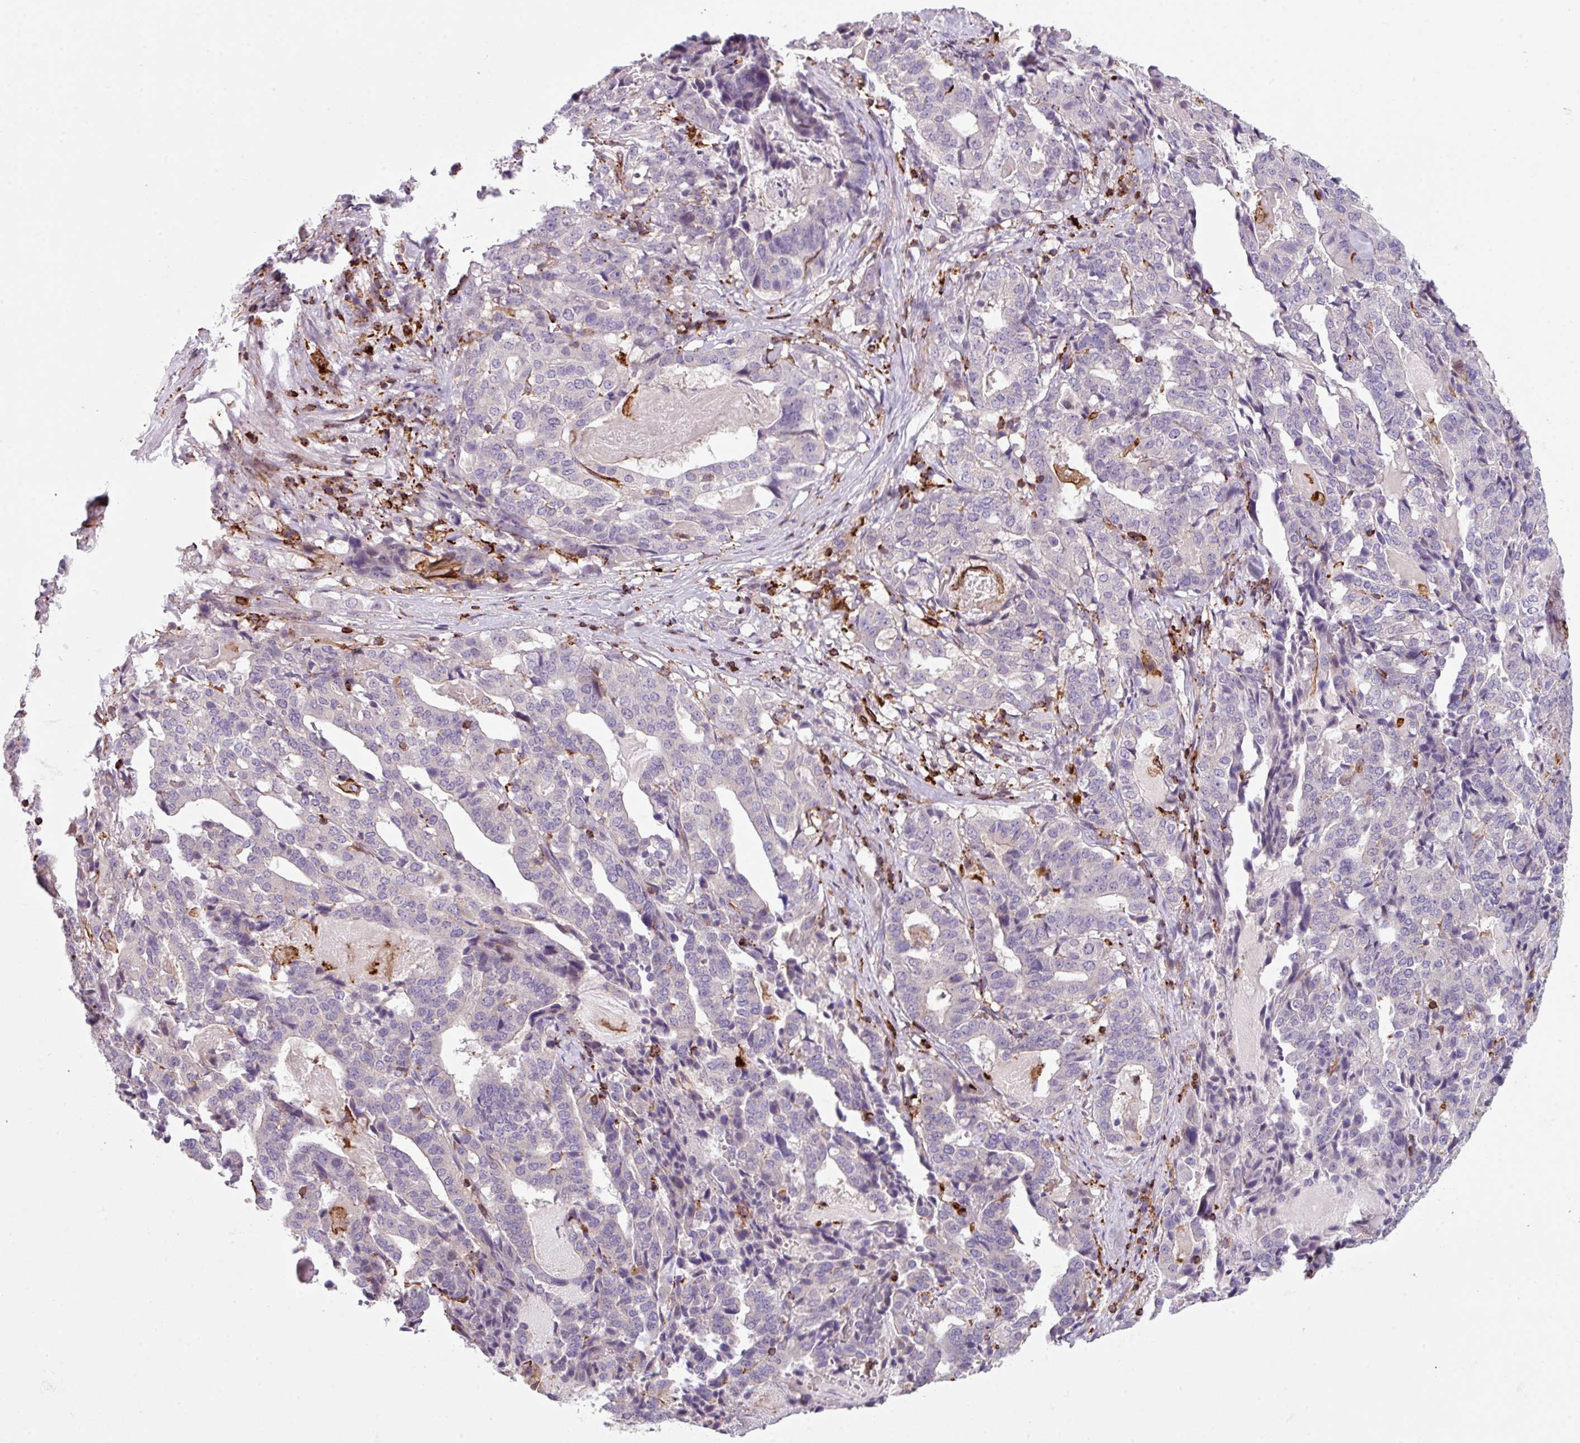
{"staining": {"intensity": "negative", "quantity": "none", "location": "none"}, "tissue": "stomach cancer", "cell_type": "Tumor cells", "image_type": "cancer", "snomed": [{"axis": "morphology", "description": "Adenocarcinoma, NOS"}, {"axis": "topography", "description": "Stomach"}], "caption": "High magnification brightfield microscopy of adenocarcinoma (stomach) stained with DAB (3,3'-diaminobenzidine) (brown) and counterstained with hematoxylin (blue): tumor cells show no significant expression.", "gene": "NEDD9", "patient": {"sex": "male", "age": 48}}